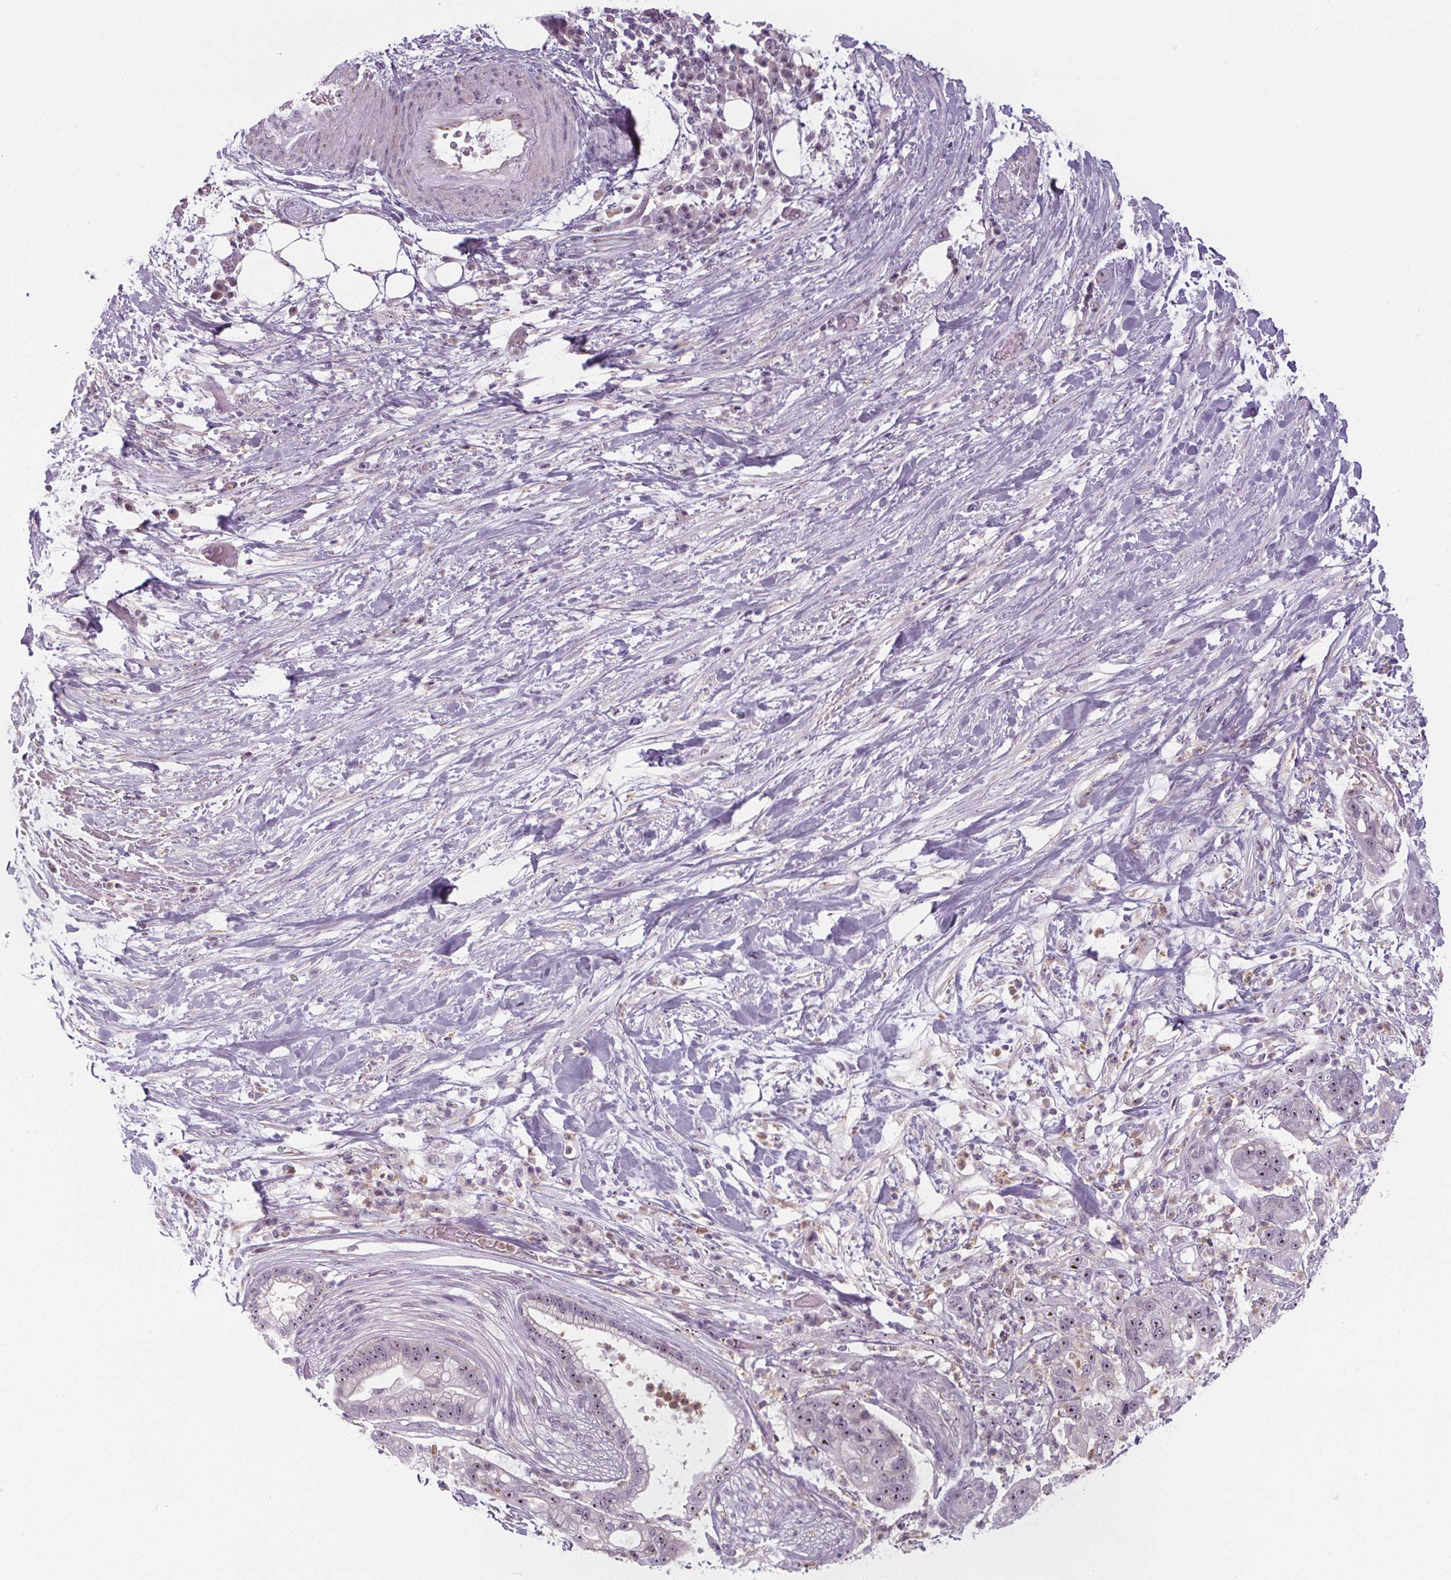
{"staining": {"intensity": "moderate", "quantity": "25%-75%", "location": "nuclear"}, "tissue": "pancreatic cancer", "cell_type": "Tumor cells", "image_type": "cancer", "snomed": [{"axis": "morphology", "description": "Adenocarcinoma, NOS"}, {"axis": "topography", "description": "Pancreas"}], "caption": "Adenocarcinoma (pancreatic) was stained to show a protein in brown. There is medium levels of moderate nuclear staining in approximately 25%-75% of tumor cells.", "gene": "NOLC1", "patient": {"sex": "female", "age": 69}}